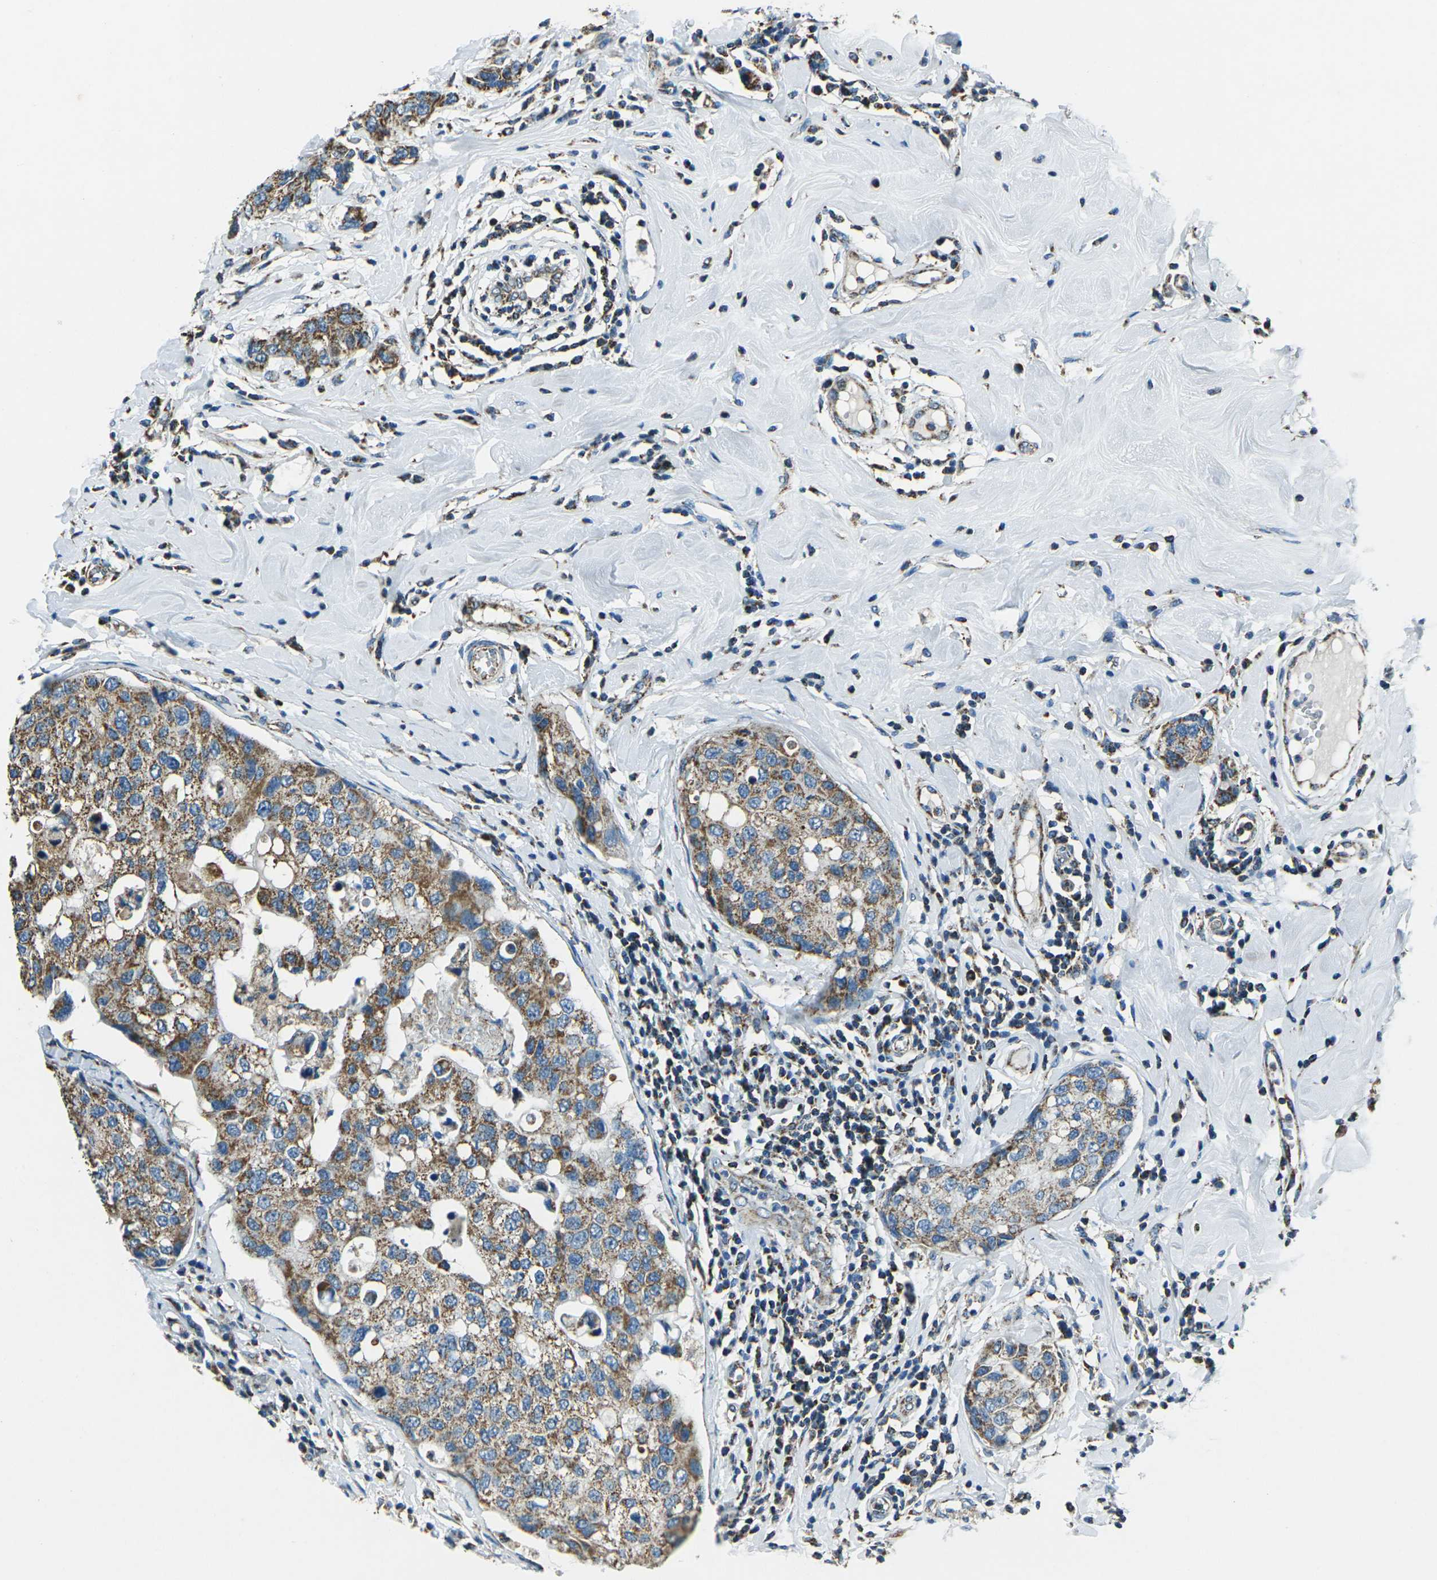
{"staining": {"intensity": "moderate", "quantity": ">75%", "location": "cytoplasmic/membranous"}, "tissue": "breast cancer", "cell_type": "Tumor cells", "image_type": "cancer", "snomed": [{"axis": "morphology", "description": "Duct carcinoma"}, {"axis": "topography", "description": "Breast"}], "caption": "Immunohistochemistry (IHC) micrograph of neoplastic tissue: breast infiltrating ductal carcinoma stained using immunohistochemistry demonstrates medium levels of moderate protein expression localized specifically in the cytoplasmic/membranous of tumor cells, appearing as a cytoplasmic/membranous brown color.", "gene": "IRF3", "patient": {"sex": "female", "age": 27}}